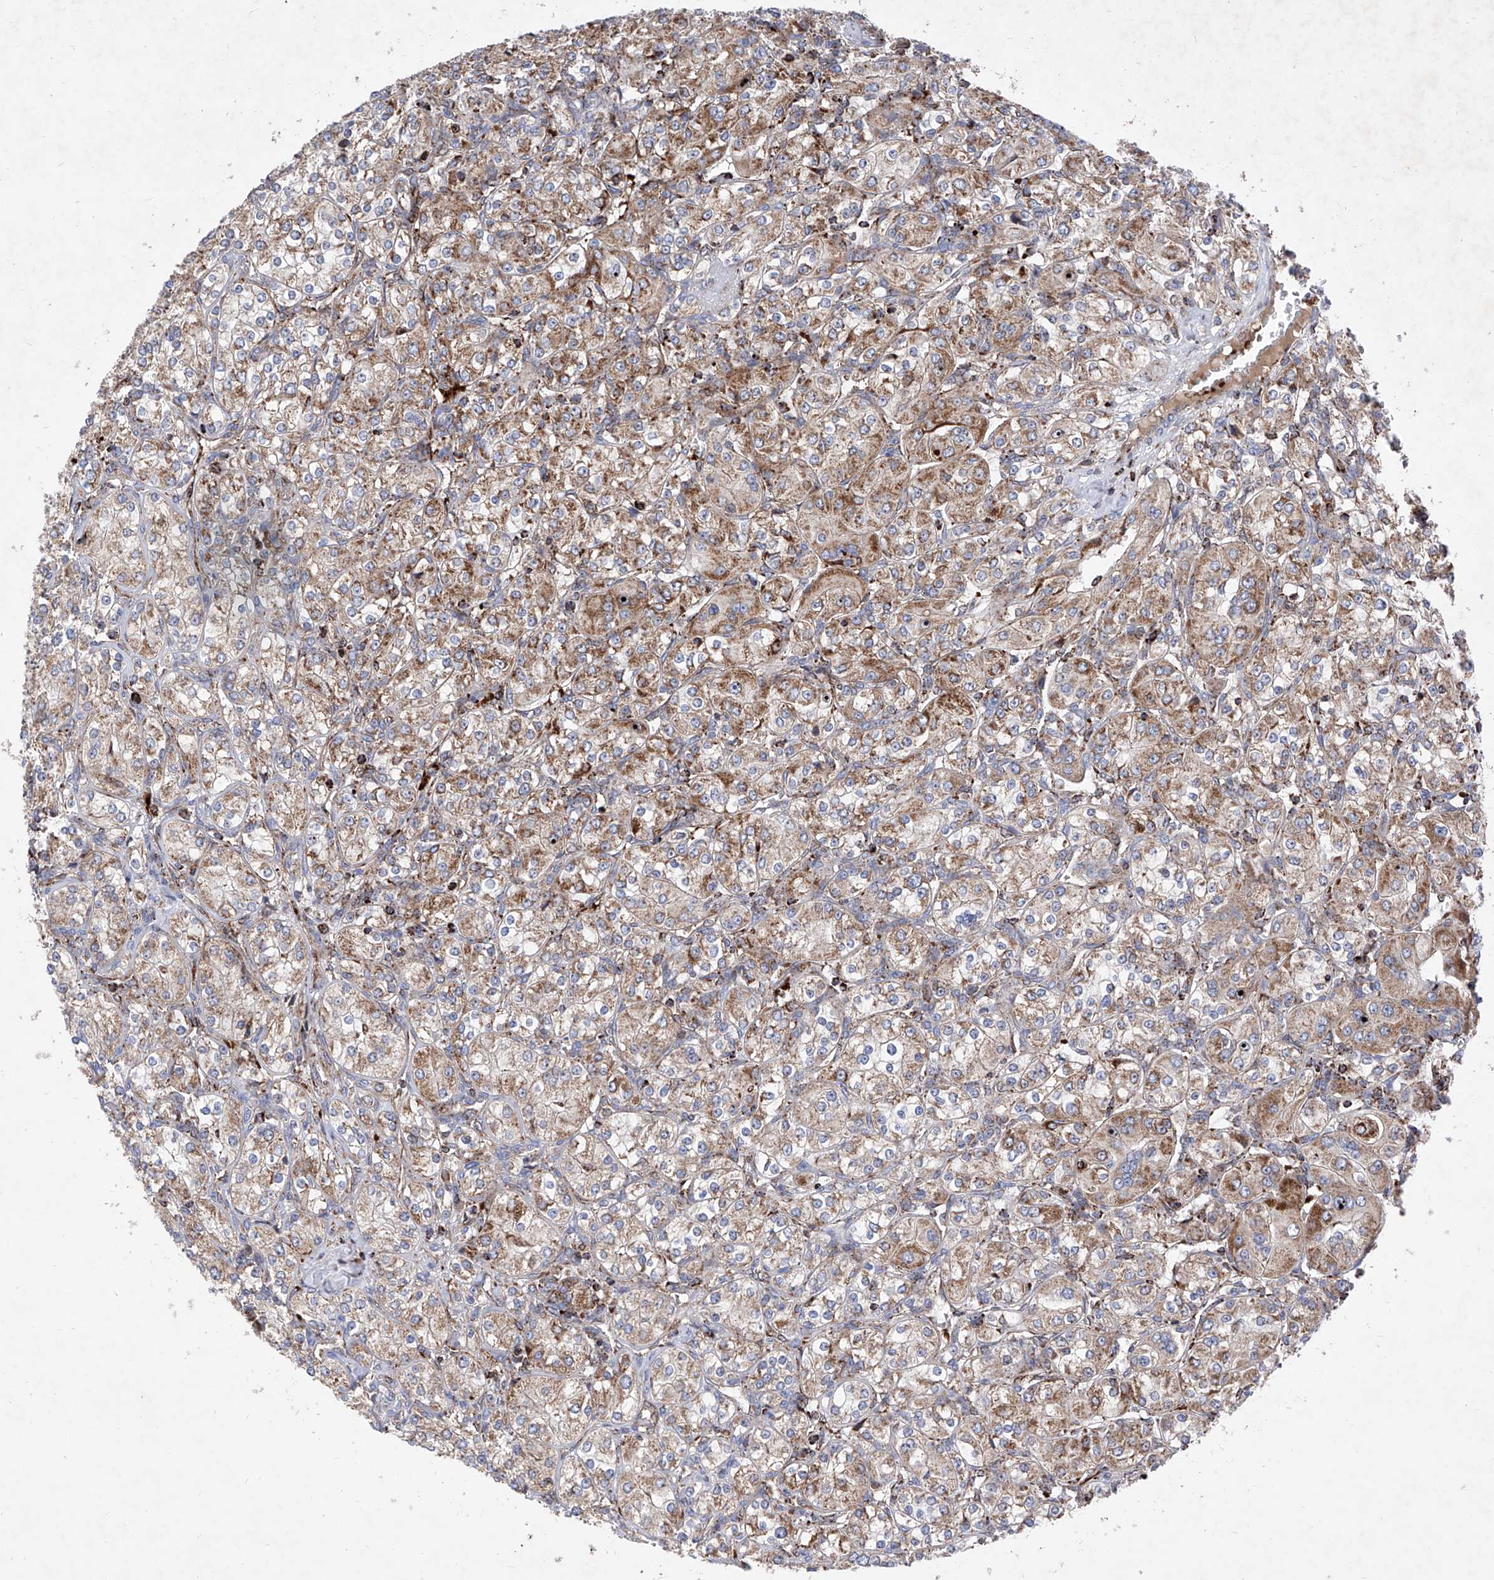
{"staining": {"intensity": "moderate", "quantity": ">75%", "location": "cytoplasmic/membranous"}, "tissue": "renal cancer", "cell_type": "Tumor cells", "image_type": "cancer", "snomed": [{"axis": "morphology", "description": "Adenocarcinoma, NOS"}, {"axis": "topography", "description": "Kidney"}], "caption": "High-magnification brightfield microscopy of renal cancer (adenocarcinoma) stained with DAB (brown) and counterstained with hematoxylin (blue). tumor cells exhibit moderate cytoplasmic/membranous staining is present in approximately>75% of cells. The staining was performed using DAB, with brown indicating positive protein expression. Nuclei are stained blue with hematoxylin.", "gene": "SEMA6A", "patient": {"sex": "male", "age": 77}}